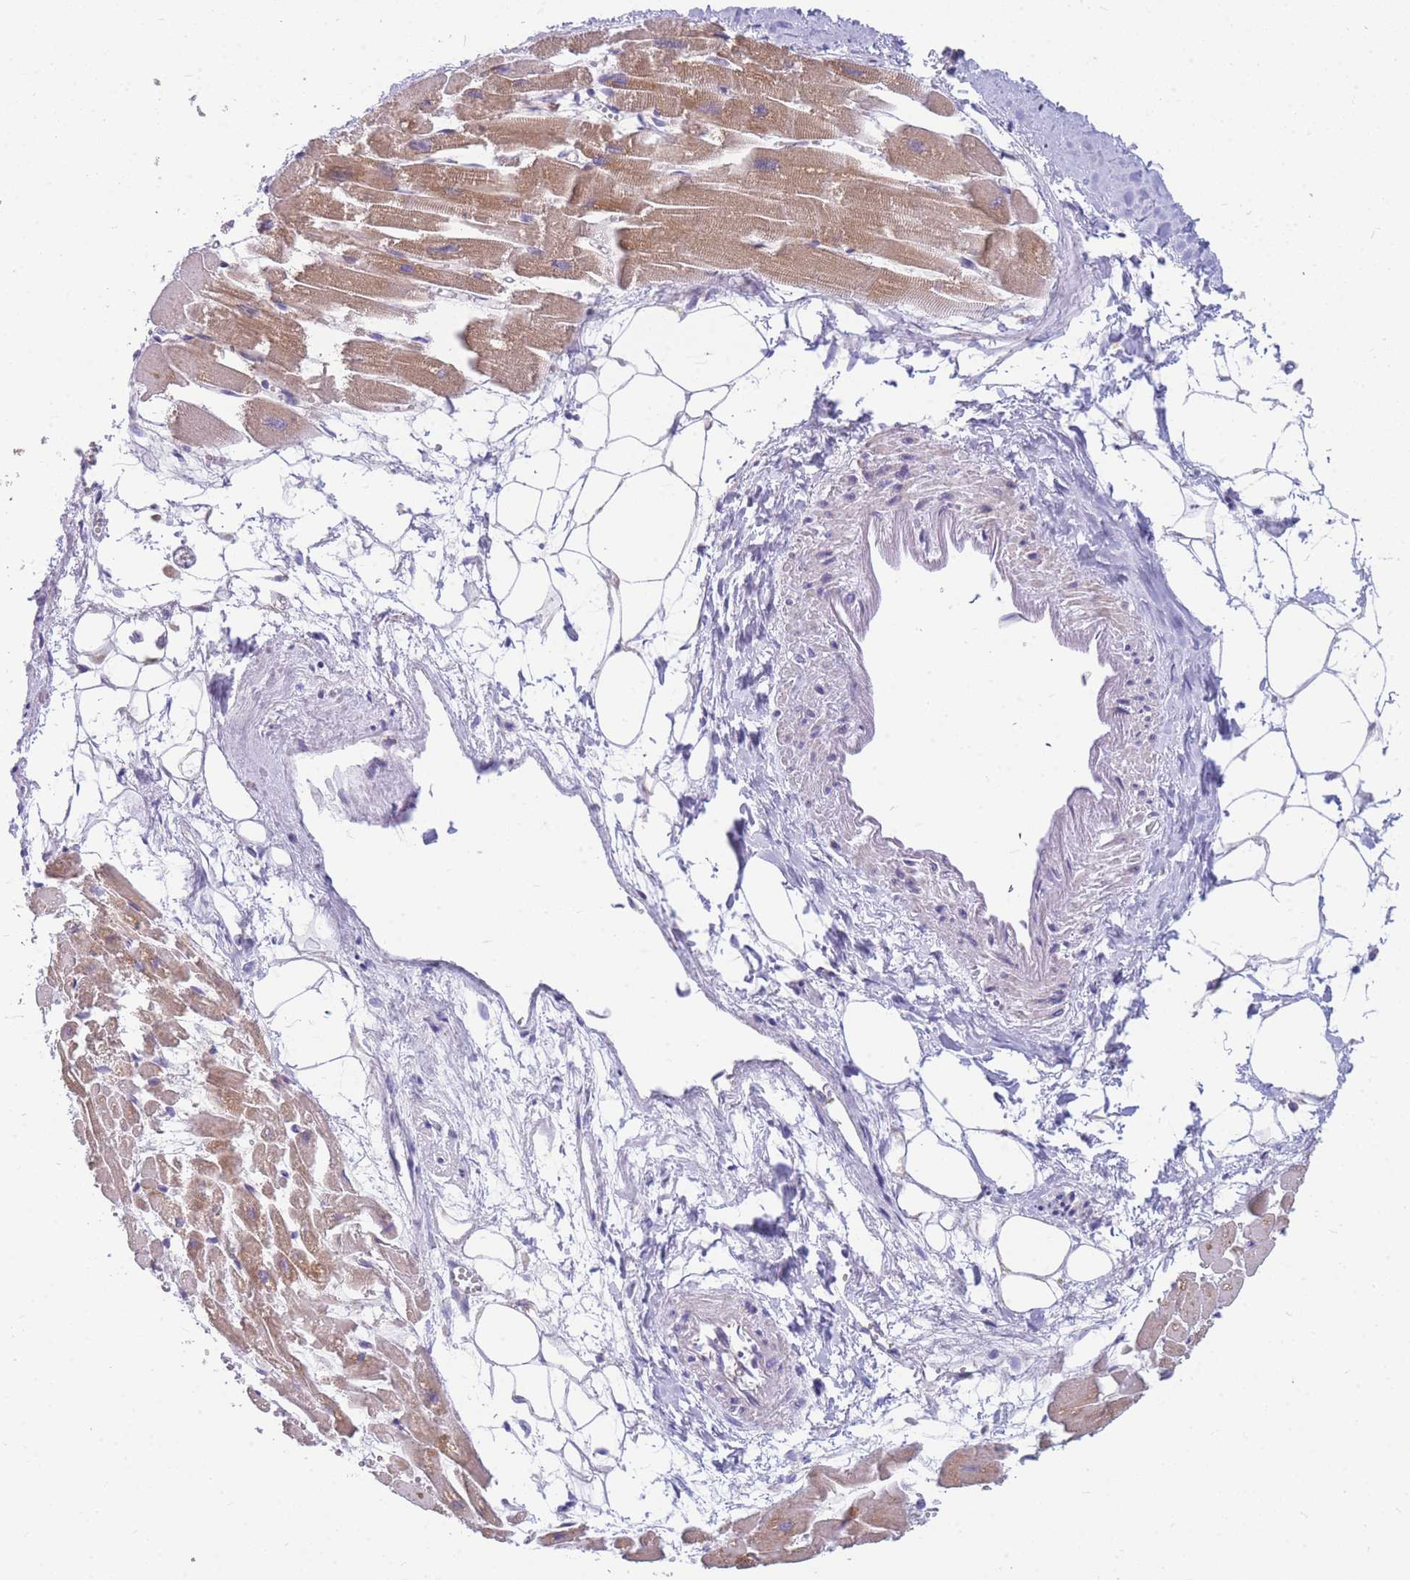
{"staining": {"intensity": "moderate", "quantity": ">75%", "location": "cytoplasmic/membranous"}, "tissue": "heart muscle", "cell_type": "Cardiomyocytes", "image_type": "normal", "snomed": [{"axis": "morphology", "description": "Normal tissue, NOS"}, {"axis": "topography", "description": "Heart"}], "caption": "Immunohistochemistry (IHC) of benign heart muscle demonstrates medium levels of moderate cytoplasmic/membranous expression in about >75% of cardiomyocytes.", "gene": "MRPS11", "patient": {"sex": "female", "age": 64}}